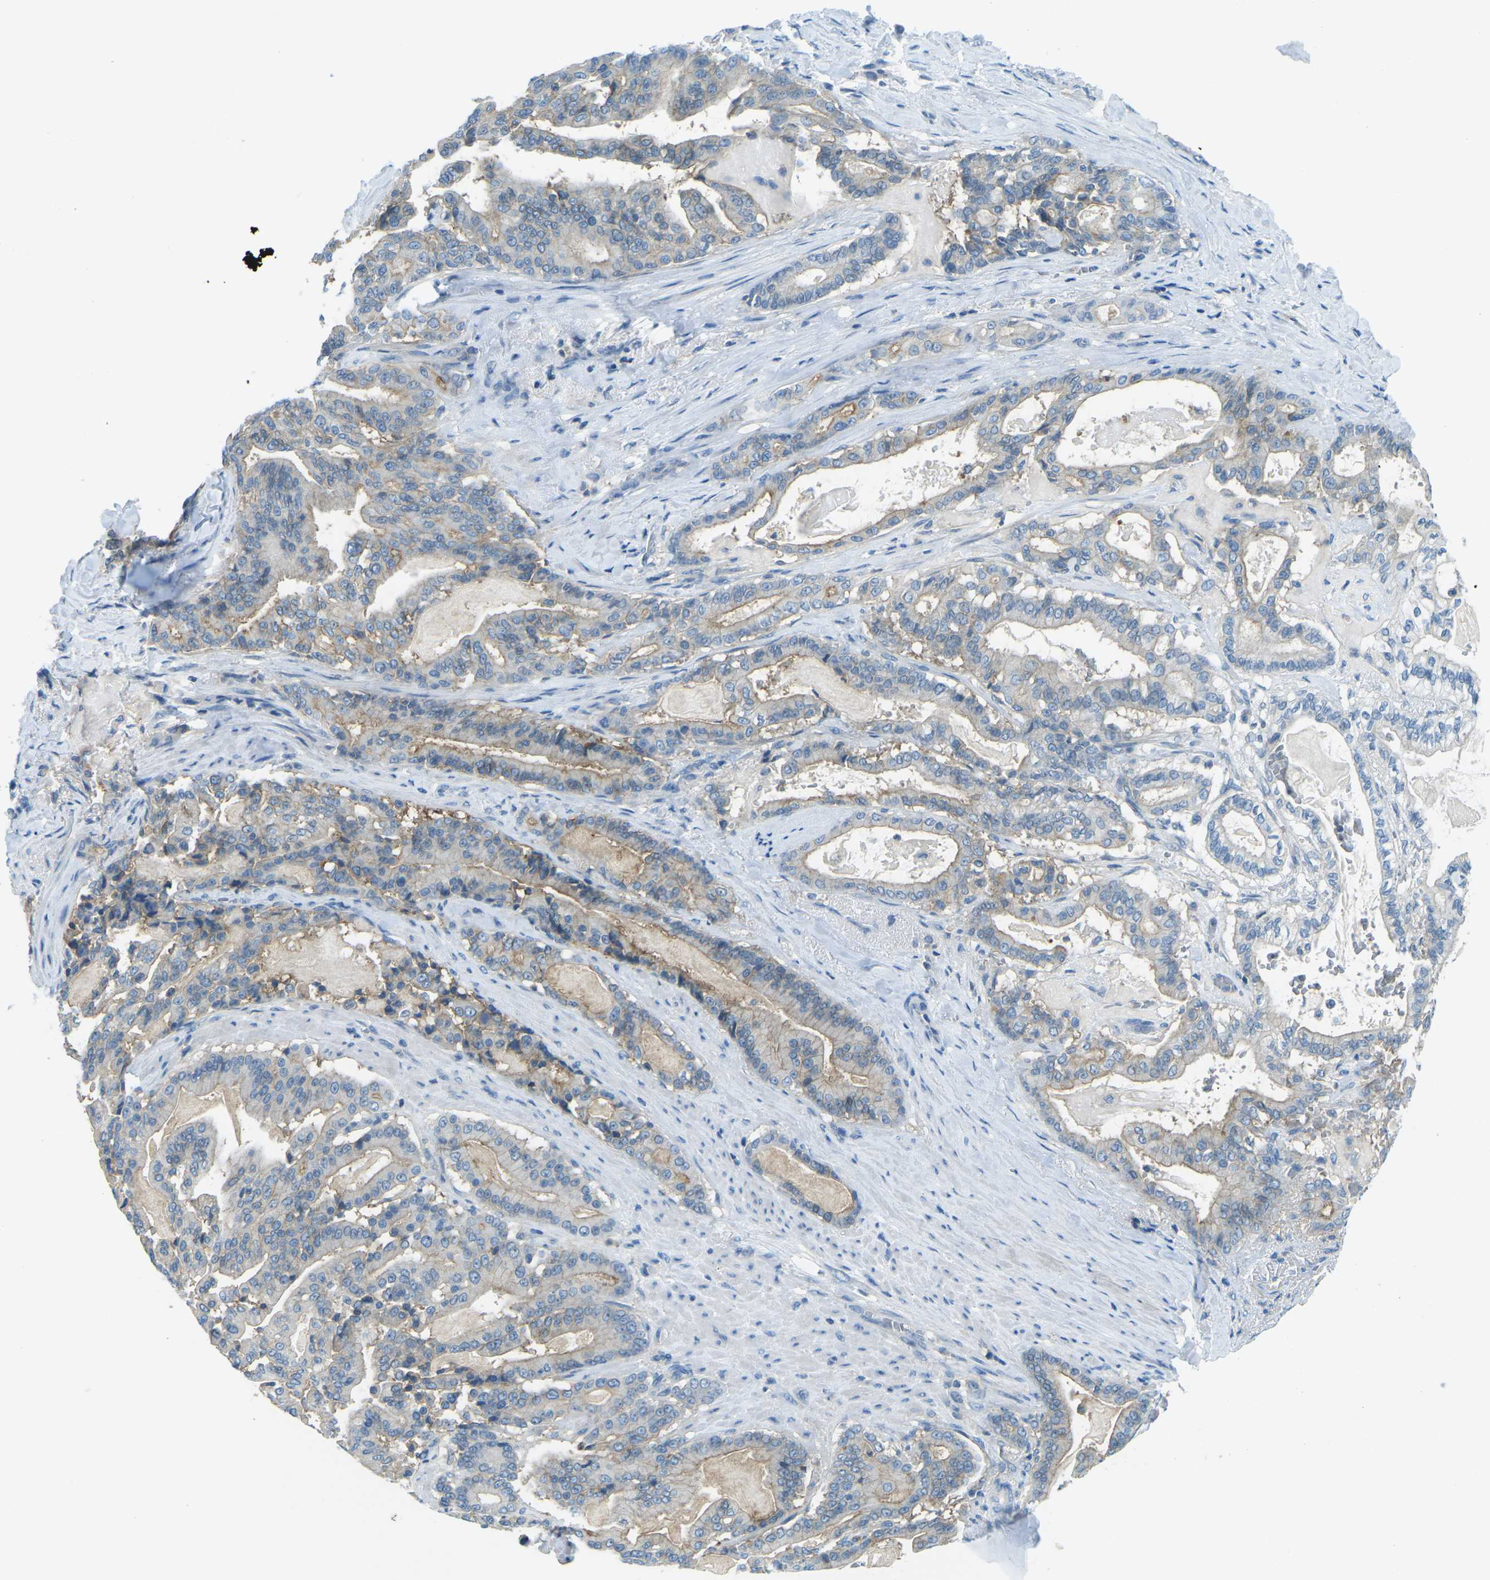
{"staining": {"intensity": "weak", "quantity": "<25%", "location": "cytoplasmic/membranous"}, "tissue": "pancreatic cancer", "cell_type": "Tumor cells", "image_type": "cancer", "snomed": [{"axis": "morphology", "description": "Adenocarcinoma, NOS"}, {"axis": "topography", "description": "Pancreas"}], "caption": "IHC of human pancreatic cancer demonstrates no positivity in tumor cells.", "gene": "CD47", "patient": {"sex": "male", "age": 63}}